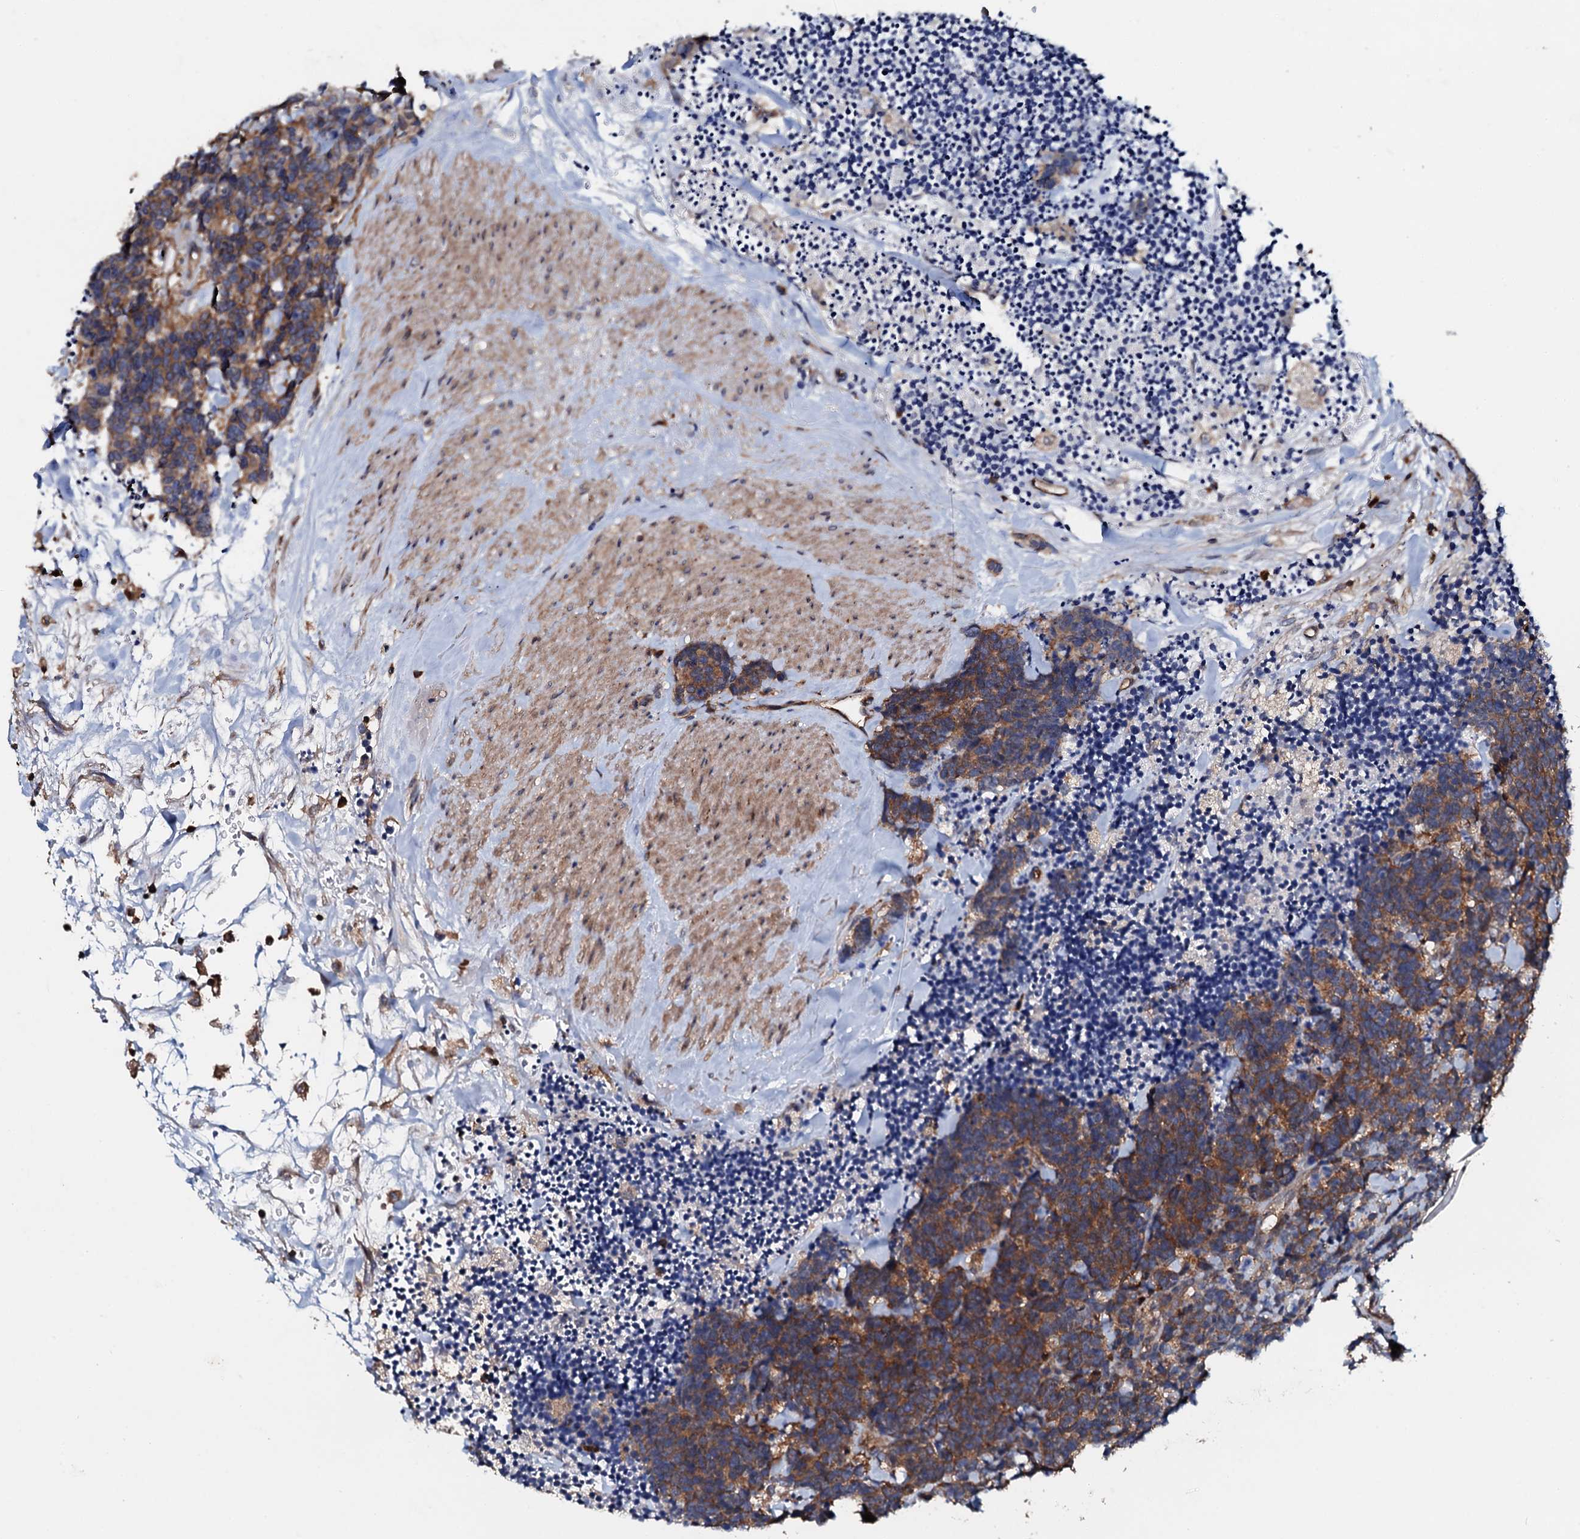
{"staining": {"intensity": "strong", "quantity": ">75%", "location": "cytoplasmic/membranous"}, "tissue": "carcinoid", "cell_type": "Tumor cells", "image_type": "cancer", "snomed": [{"axis": "morphology", "description": "Carcinoma, NOS"}, {"axis": "morphology", "description": "Carcinoid, malignant, NOS"}, {"axis": "topography", "description": "Urinary bladder"}], "caption": "Carcinoid (malignant) stained with DAB (3,3'-diaminobenzidine) IHC demonstrates high levels of strong cytoplasmic/membranous expression in about >75% of tumor cells.", "gene": "GRK2", "patient": {"sex": "male", "age": 57}}